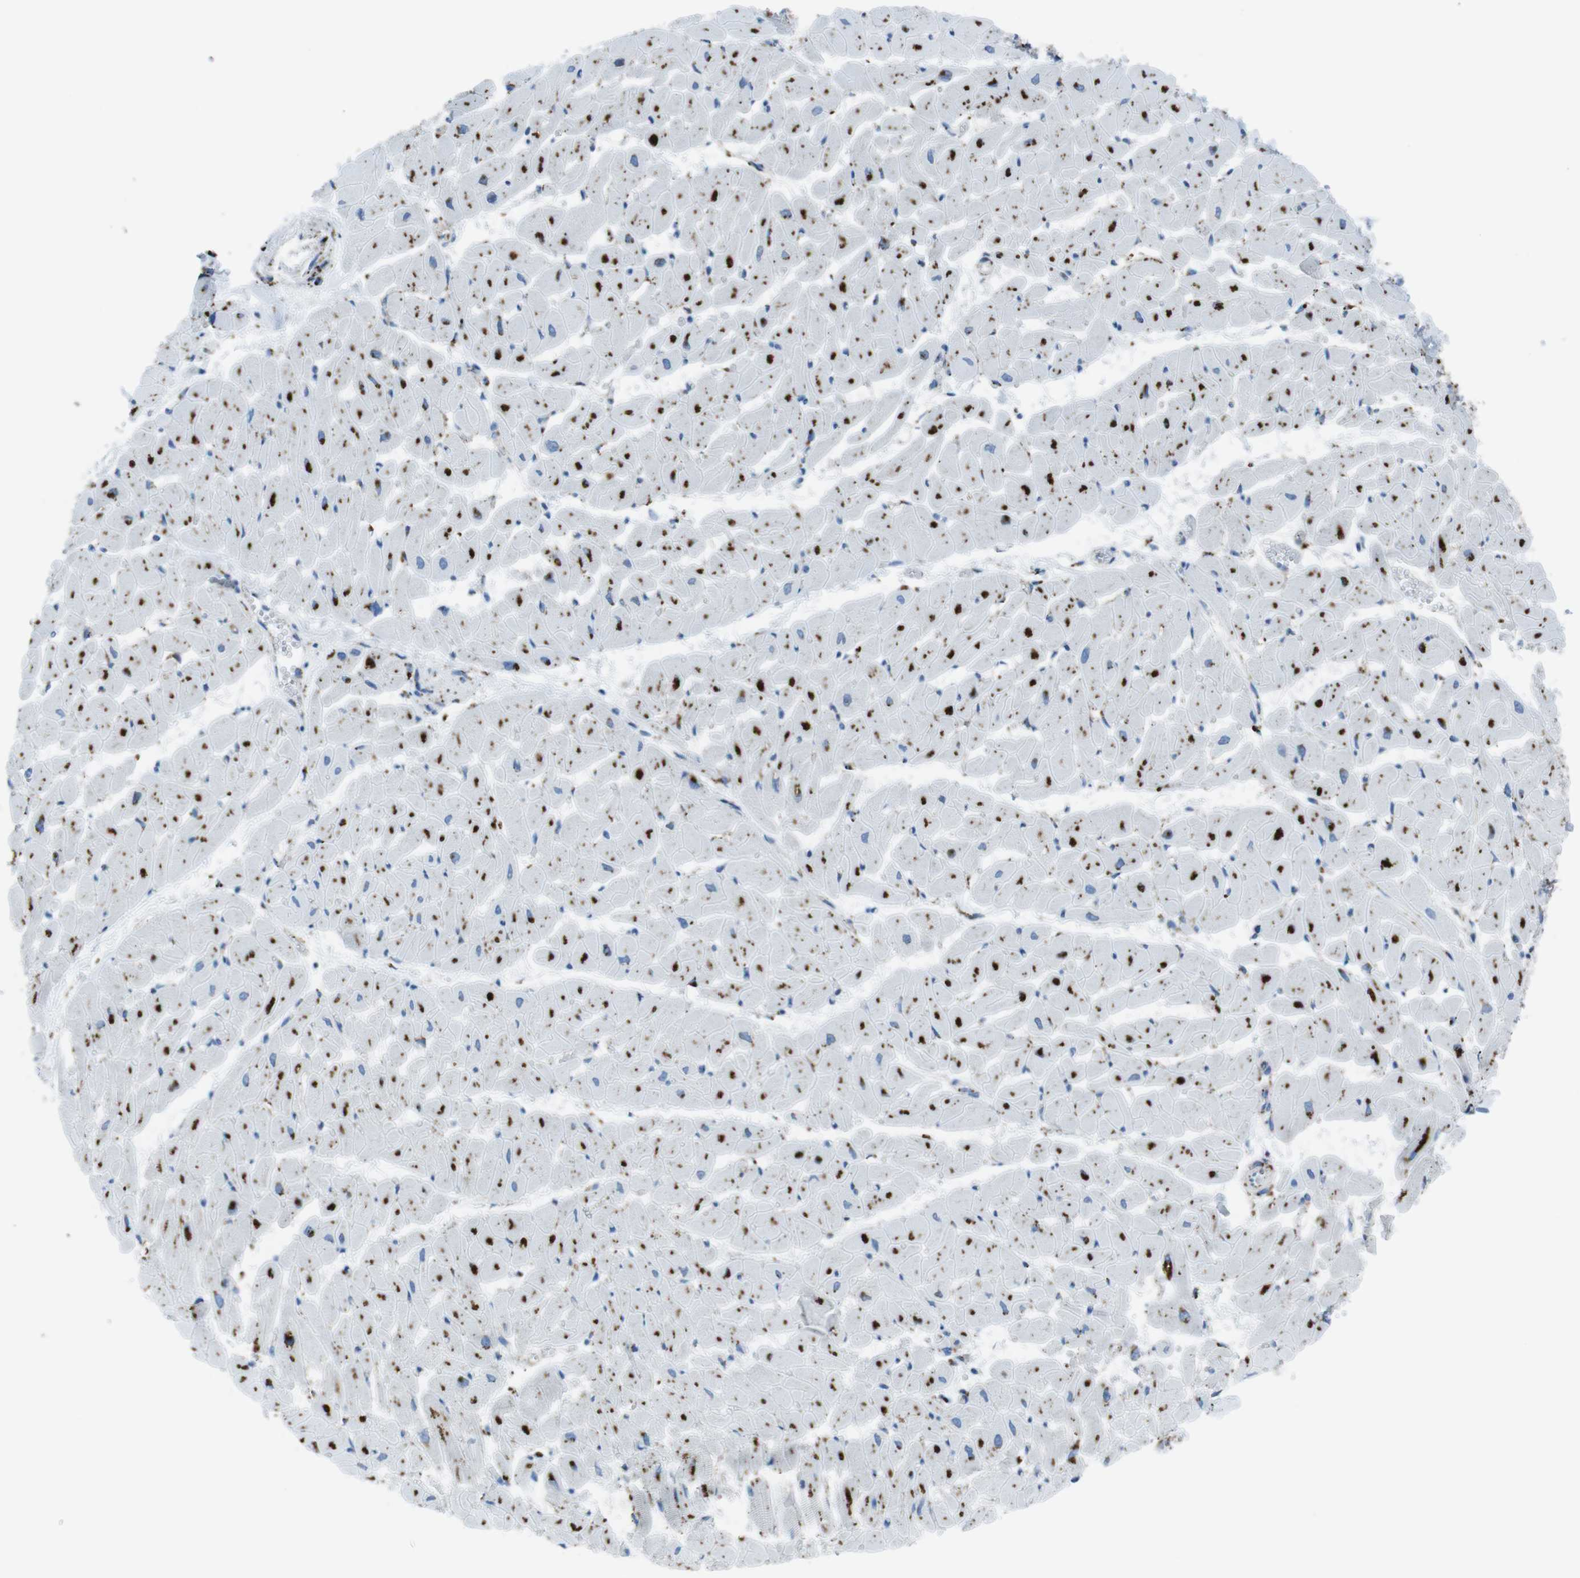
{"staining": {"intensity": "strong", "quantity": "25%-75%", "location": "cytoplasmic/membranous"}, "tissue": "heart muscle", "cell_type": "Cardiomyocytes", "image_type": "normal", "snomed": [{"axis": "morphology", "description": "Normal tissue, NOS"}, {"axis": "topography", "description": "Heart"}], "caption": "Strong cytoplasmic/membranous expression is present in about 25%-75% of cardiomyocytes in unremarkable heart muscle.", "gene": "SCARB2", "patient": {"sex": "female", "age": 19}}